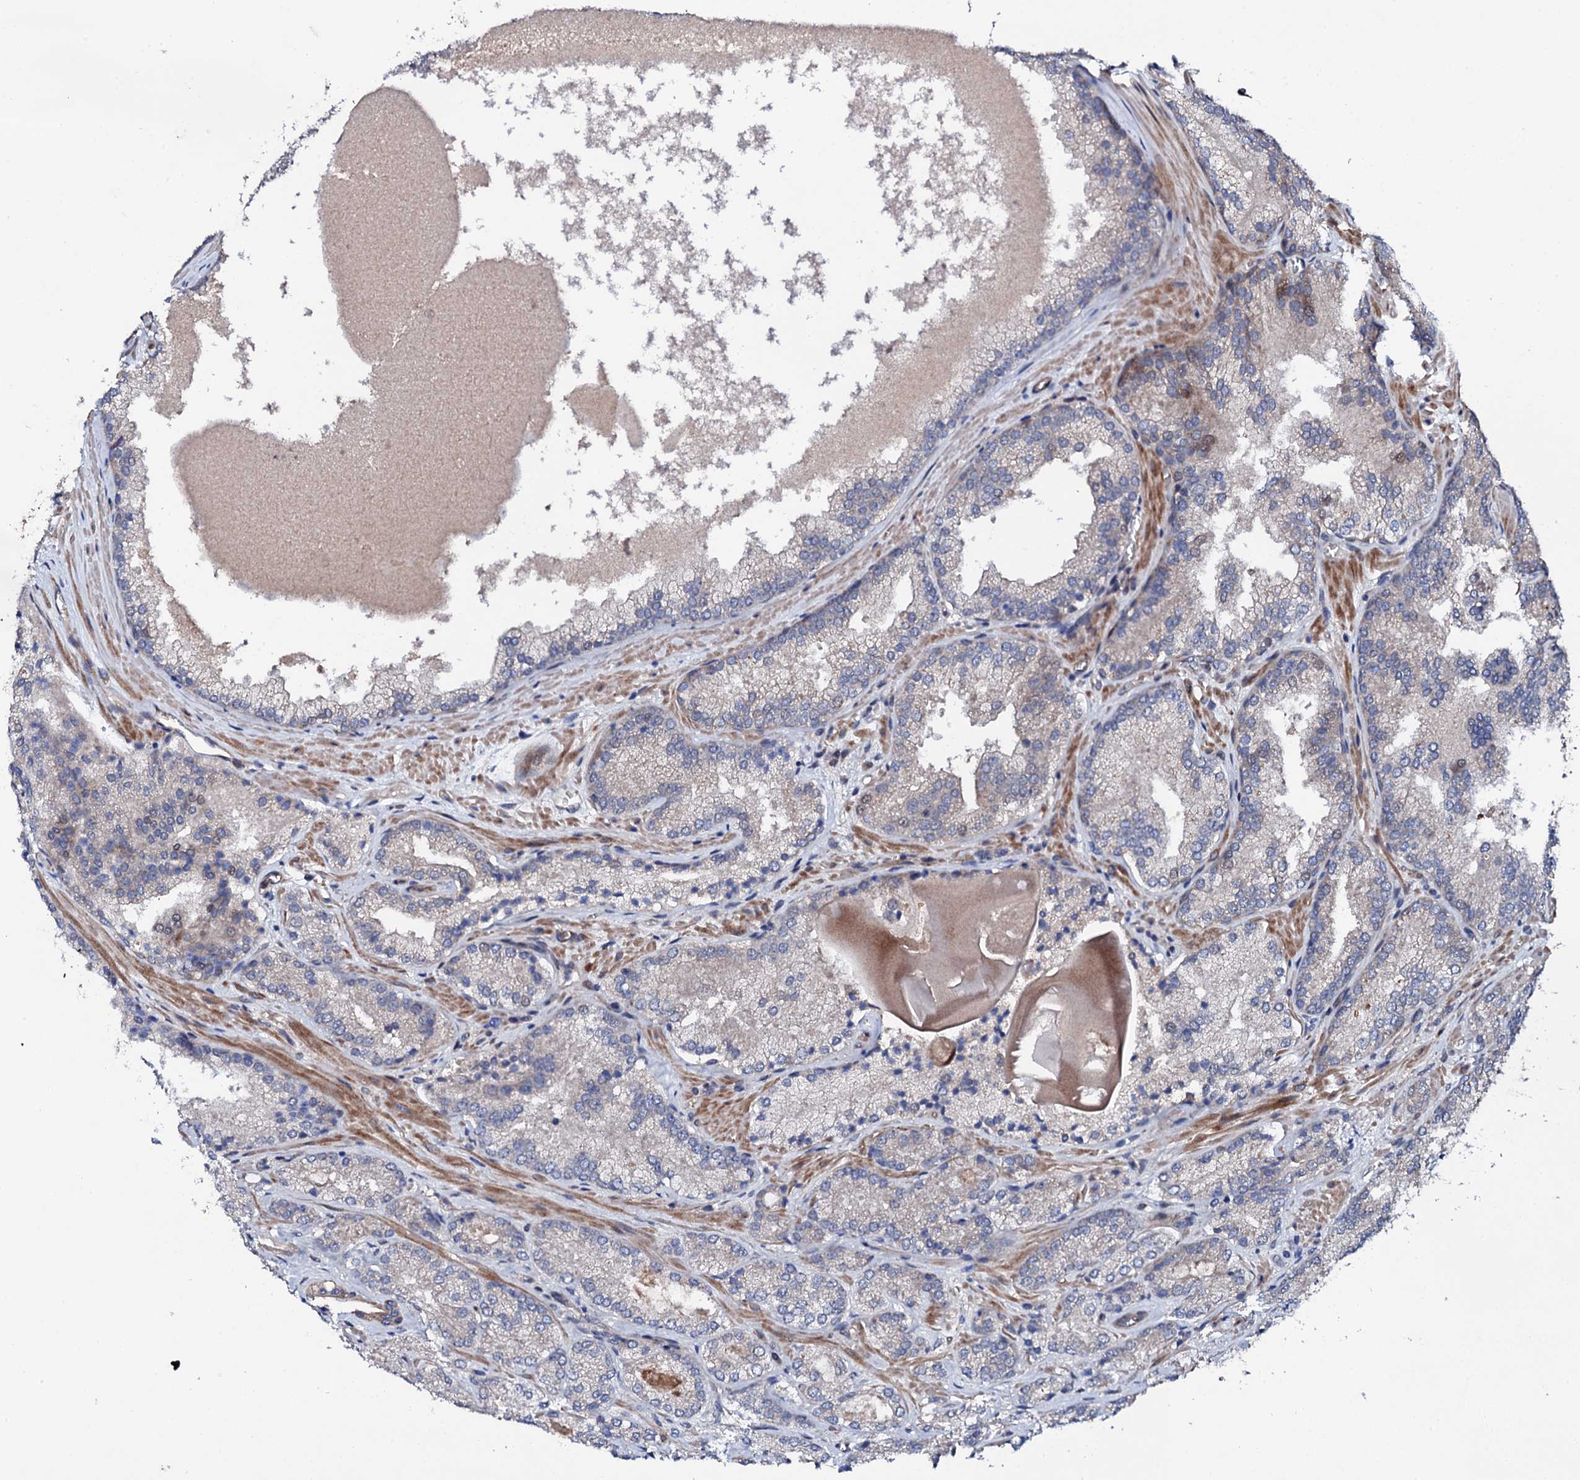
{"staining": {"intensity": "negative", "quantity": "none", "location": "none"}, "tissue": "prostate cancer", "cell_type": "Tumor cells", "image_type": "cancer", "snomed": [{"axis": "morphology", "description": "Adenocarcinoma, Low grade"}, {"axis": "topography", "description": "Prostate"}], "caption": "IHC of human prostate cancer (low-grade adenocarcinoma) reveals no positivity in tumor cells.", "gene": "CIAO2A", "patient": {"sex": "male", "age": 74}}